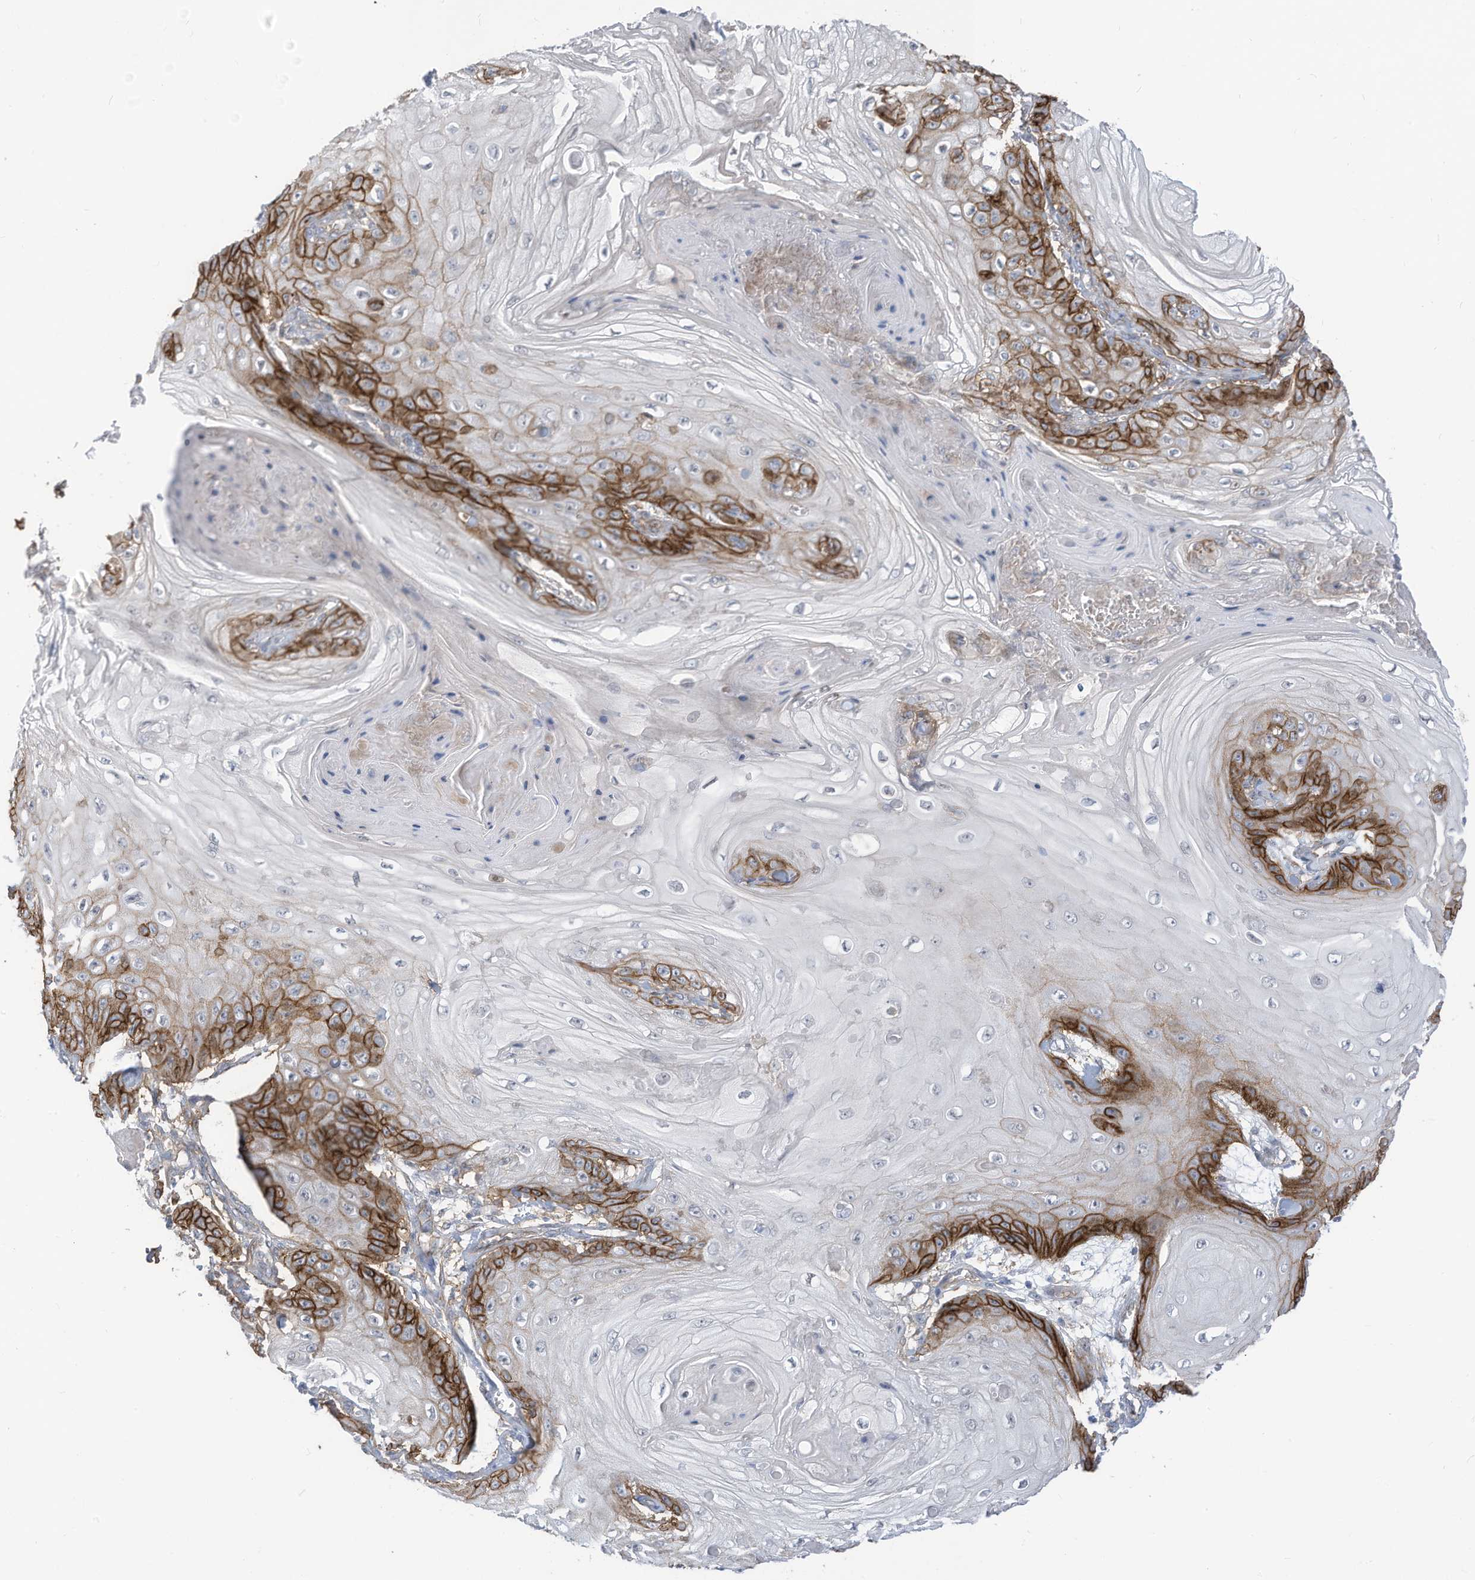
{"staining": {"intensity": "strong", "quantity": "25%-75%", "location": "cytoplasmic/membranous"}, "tissue": "skin cancer", "cell_type": "Tumor cells", "image_type": "cancer", "snomed": [{"axis": "morphology", "description": "Squamous cell carcinoma, NOS"}, {"axis": "topography", "description": "Skin"}], "caption": "A high amount of strong cytoplasmic/membranous expression is seen in about 25%-75% of tumor cells in squamous cell carcinoma (skin) tissue. (IHC, brightfield microscopy, high magnification).", "gene": "SLC1A5", "patient": {"sex": "male", "age": 74}}